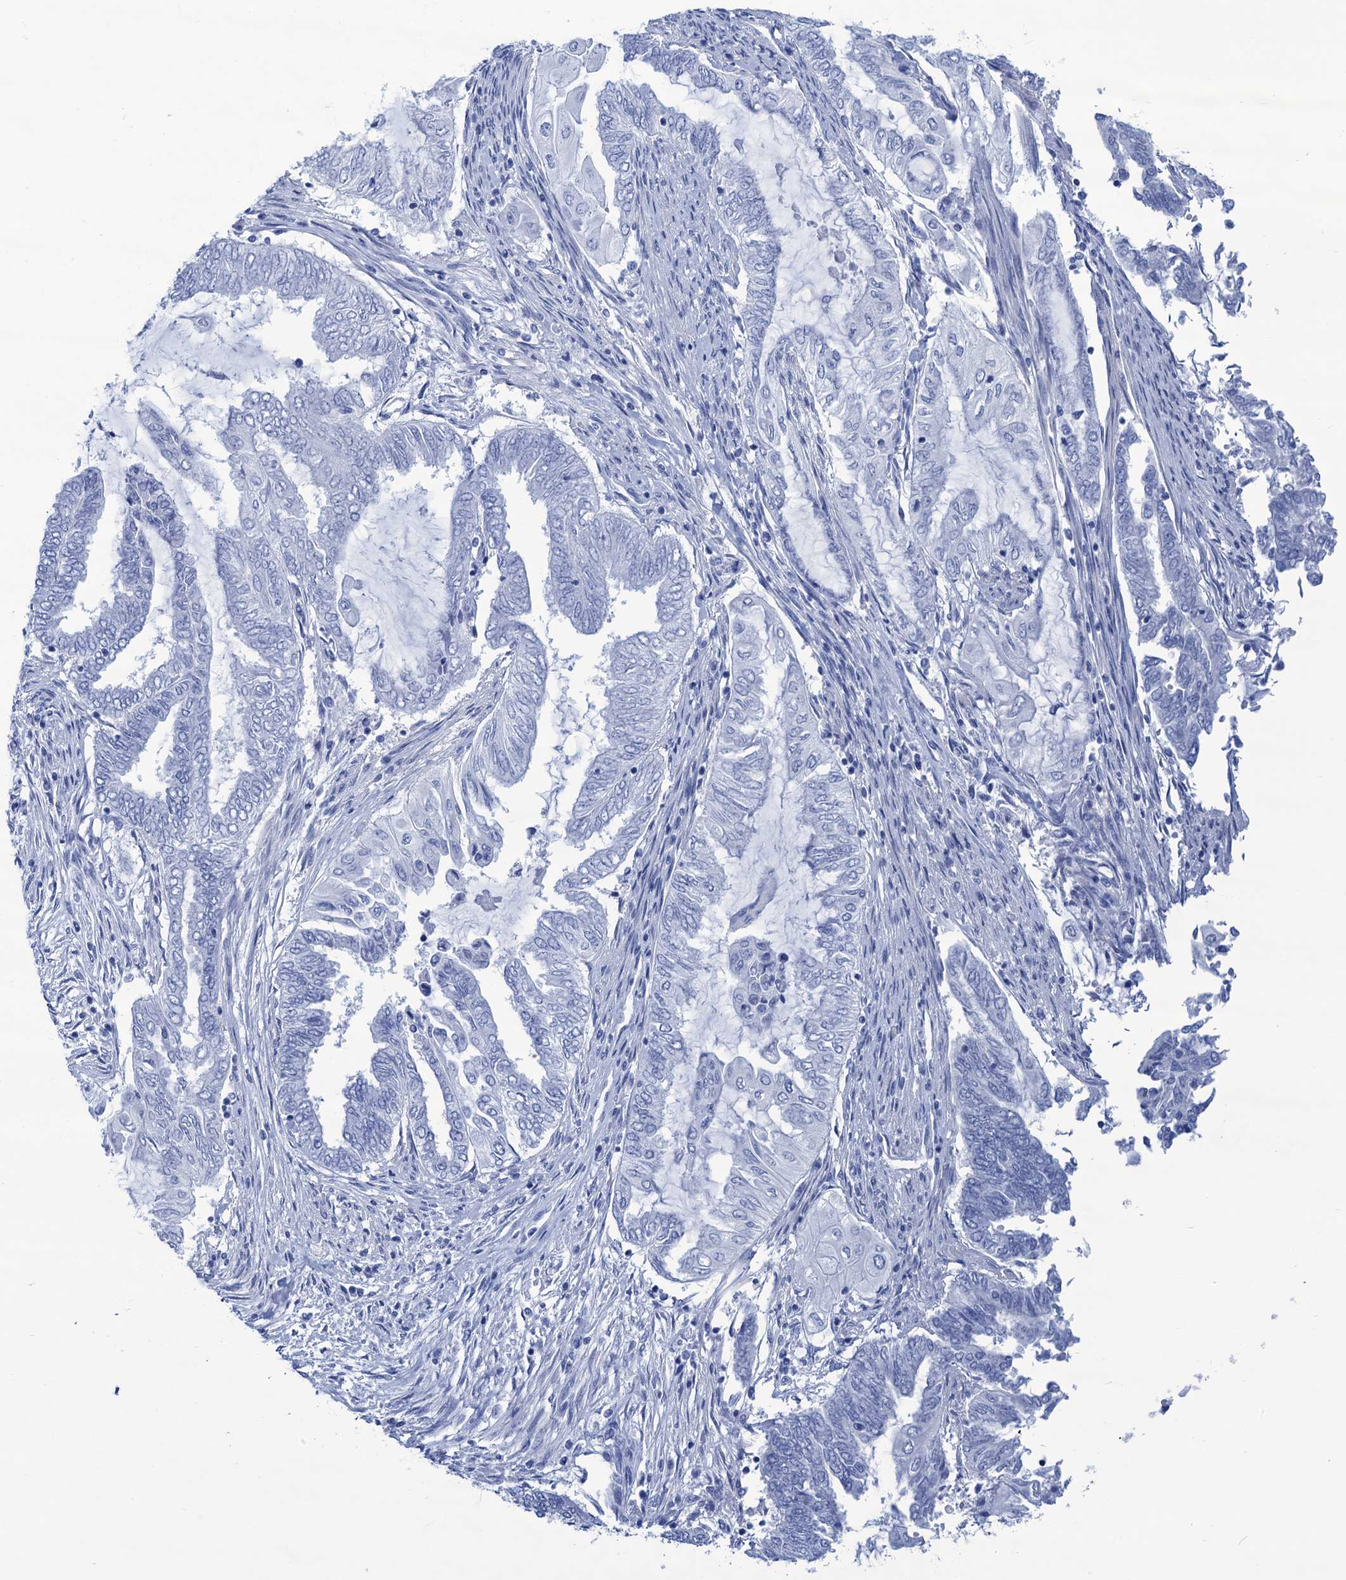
{"staining": {"intensity": "negative", "quantity": "none", "location": "none"}, "tissue": "endometrial cancer", "cell_type": "Tumor cells", "image_type": "cancer", "snomed": [{"axis": "morphology", "description": "Adenocarcinoma, NOS"}, {"axis": "topography", "description": "Uterus"}, {"axis": "topography", "description": "Endometrium"}], "caption": "This is a photomicrograph of immunohistochemistry (IHC) staining of endometrial adenocarcinoma, which shows no positivity in tumor cells.", "gene": "CABYR", "patient": {"sex": "female", "age": 70}}